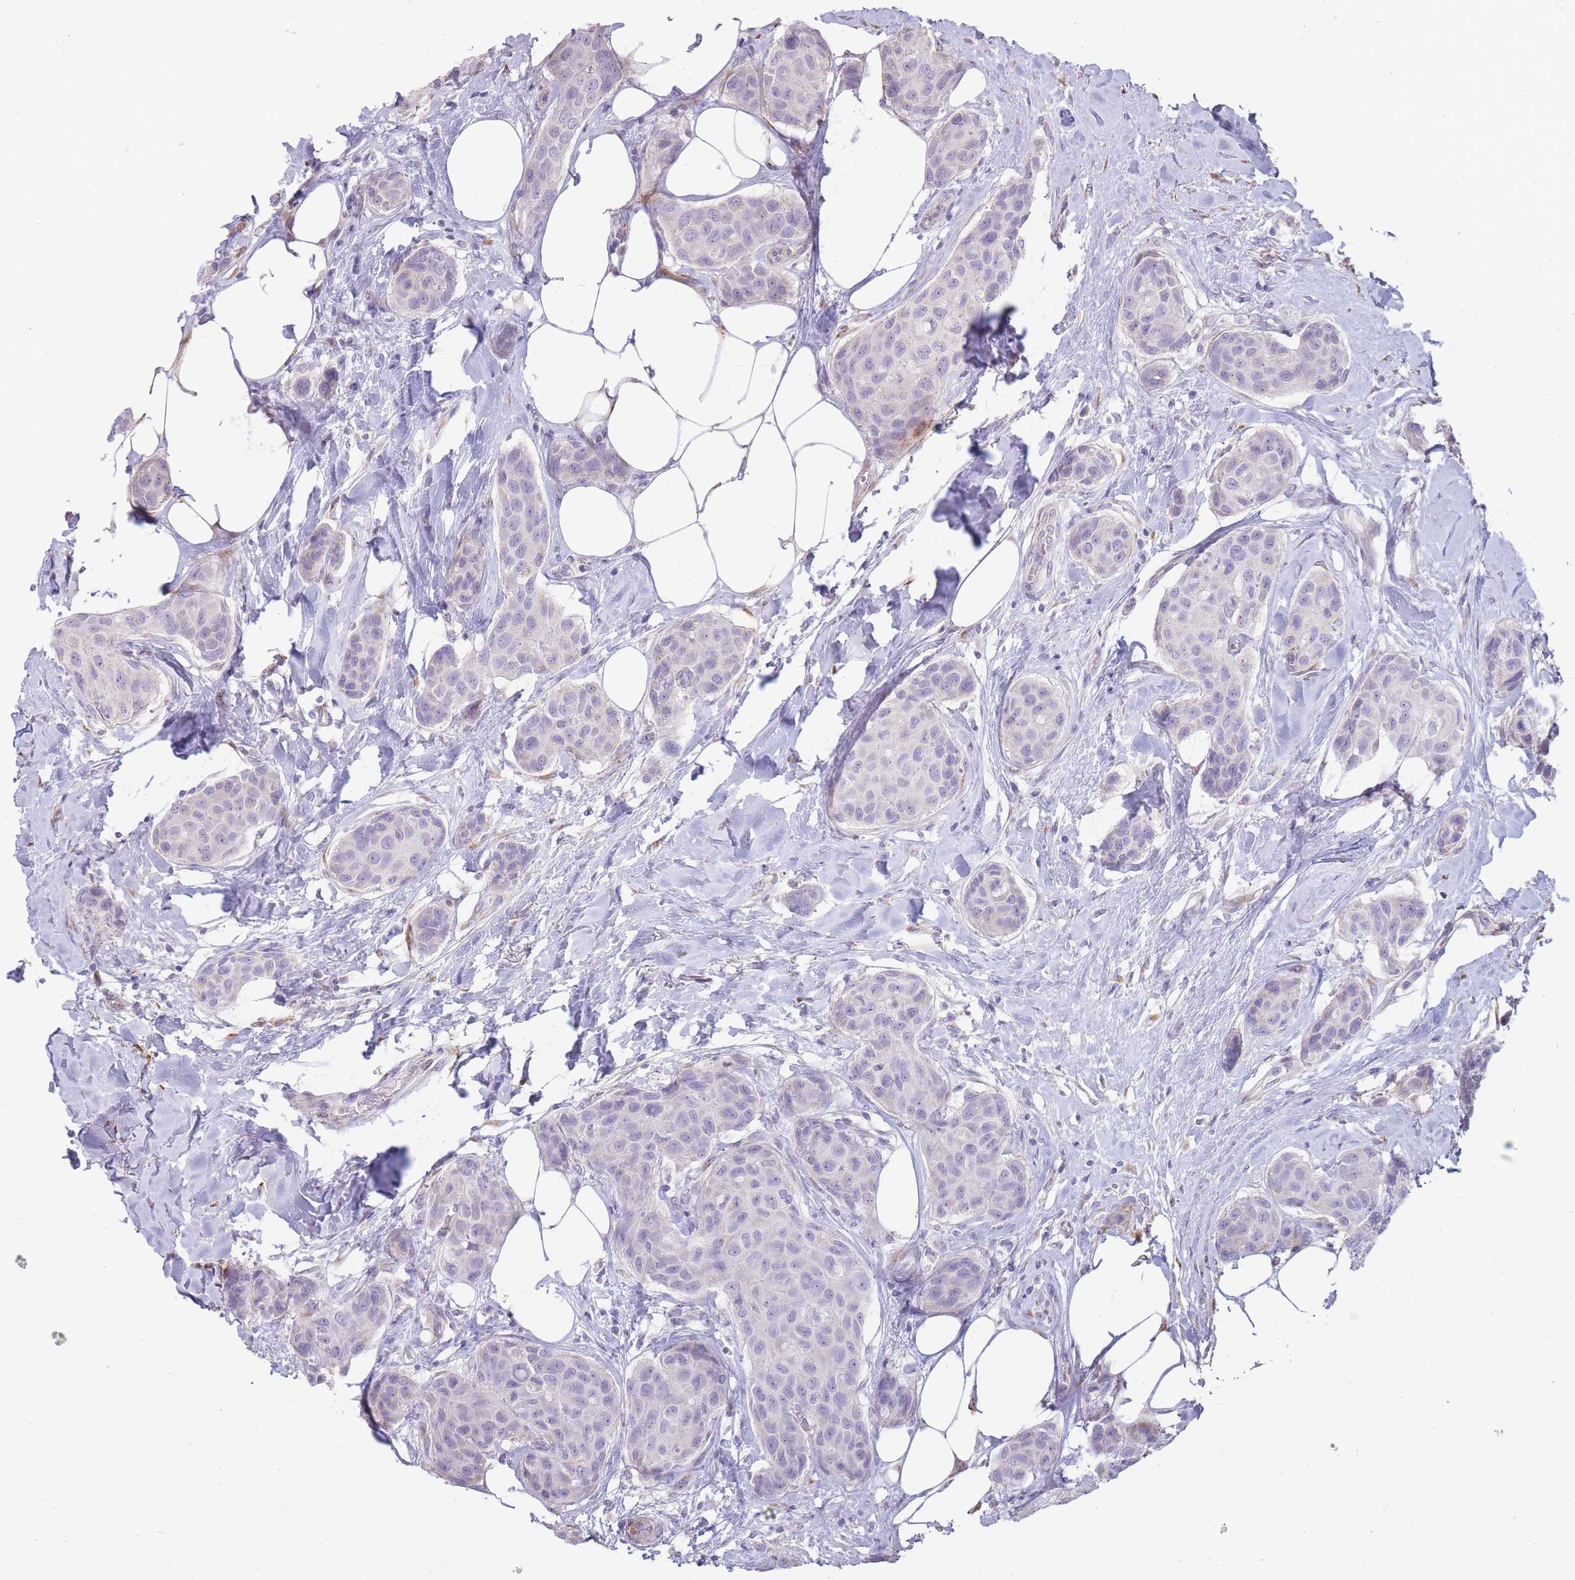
{"staining": {"intensity": "negative", "quantity": "none", "location": "none"}, "tissue": "breast cancer", "cell_type": "Tumor cells", "image_type": "cancer", "snomed": [{"axis": "morphology", "description": "Duct carcinoma"}, {"axis": "topography", "description": "Breast"}, {"axis": "topography", "description": "Lymph node"}], "caption": "The immunohistochemistry (IHC) micrograph has no significant positivity in tumor cells of breast cancer tissue.", "gene": "PPP3R2", "patient": {"sex": "female", "age": 80}}